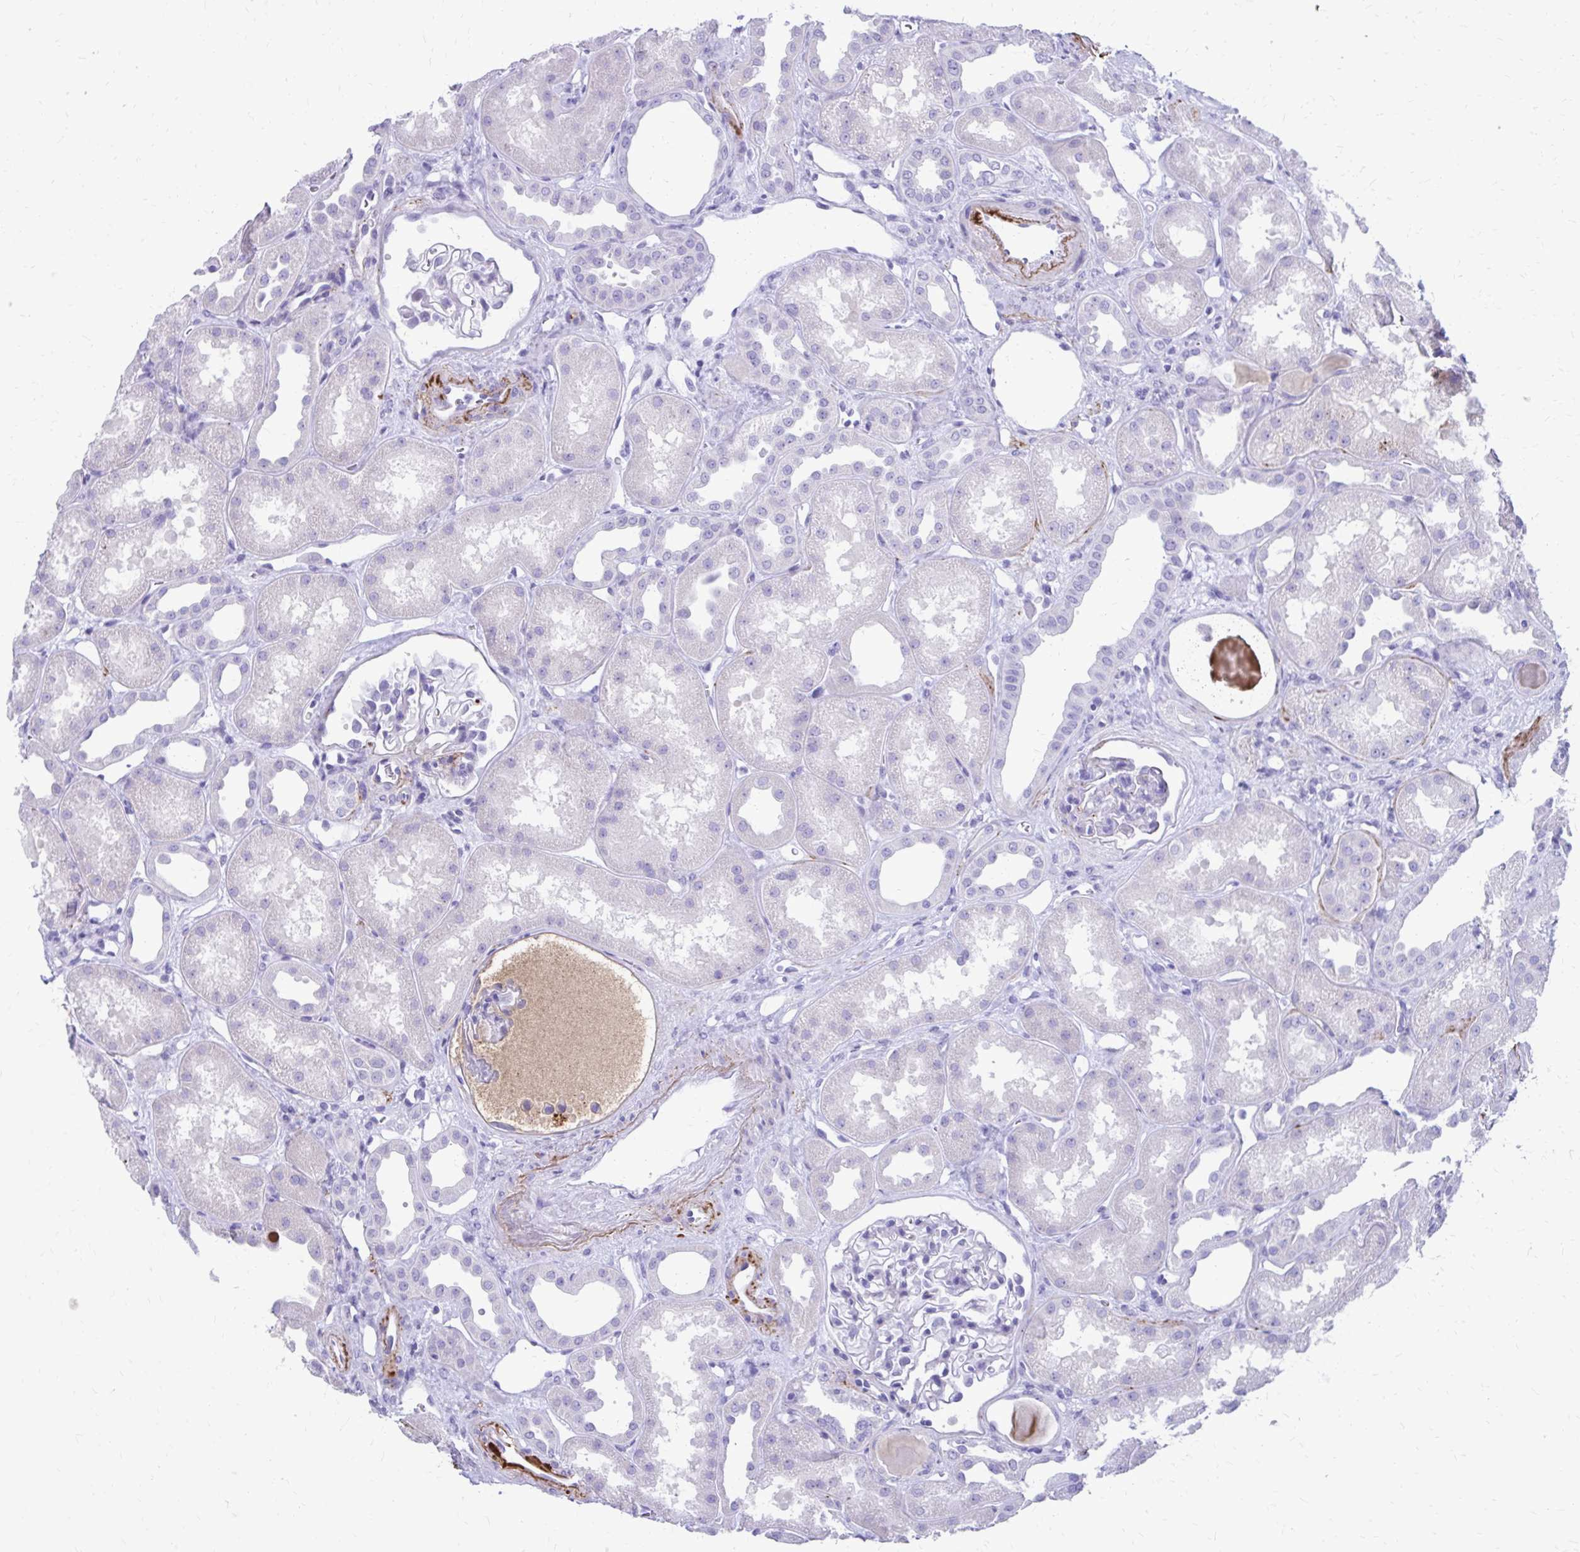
{"staining": {"intensity": "negative", "quantity": "none", "location": "none"}, "tissue": "kidney", "cell_type": "Cells in glomeruli", "image_type": "normal", "snomed": [{"axis": "morphology", "description": "Normal tissue, NOS"}, {"axis": "topography", "description": "Kidney"}], "caption": "High power microscopy histopathology image of an IHC micrograph of benign kidney, revealing no significant staining in cells in glomeruli.", "gene": "SATL1", "patient": {"sex": "male", "age": 61}}